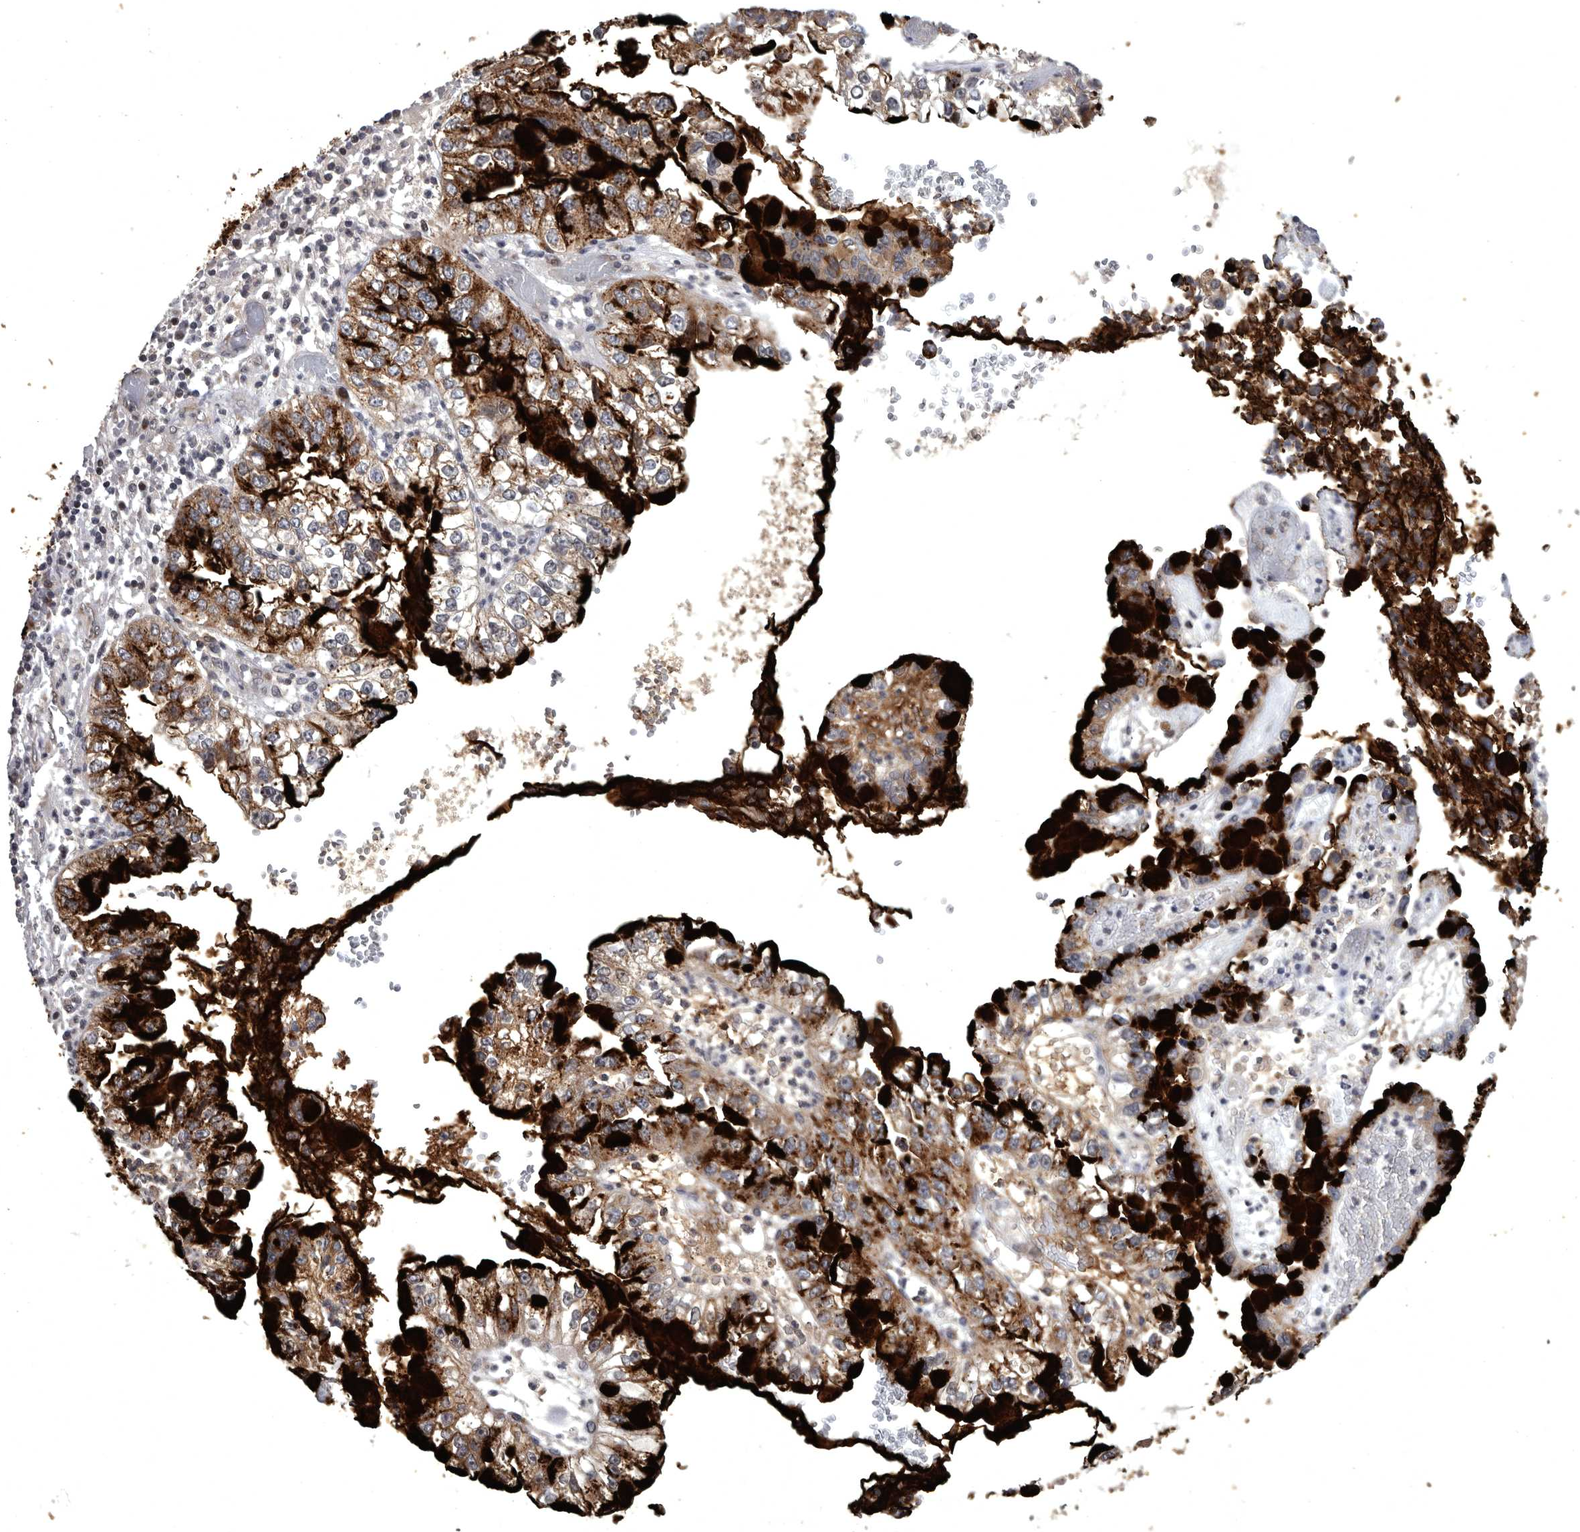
{"staining": {"intensity": "strong", "quantity": ">75%", "location": "cytoplasmic/membranous"}, "tissue": "liver cancer", "cell_type": "Tumor cells", "image_type": "cancer", "snomed": [{"axis": "morphology", "description": "Cholangiocarcinoma"}, {"axis": "topography", "description": "Liver"}], "caption": "Immunohistochemistry (IHC) photomicrograph of neoplastic tissue: human liver cholangiocarcinoma stained using immunohistochemistry reveals high levels of strong protein expression localized specifically in the cytoplasmic/membranous of tumor cells, appearing as a cytoplasmic/membranous brown color.", "gene": "MAN2A1", "patient": {"sex": "female", "age": 79}}